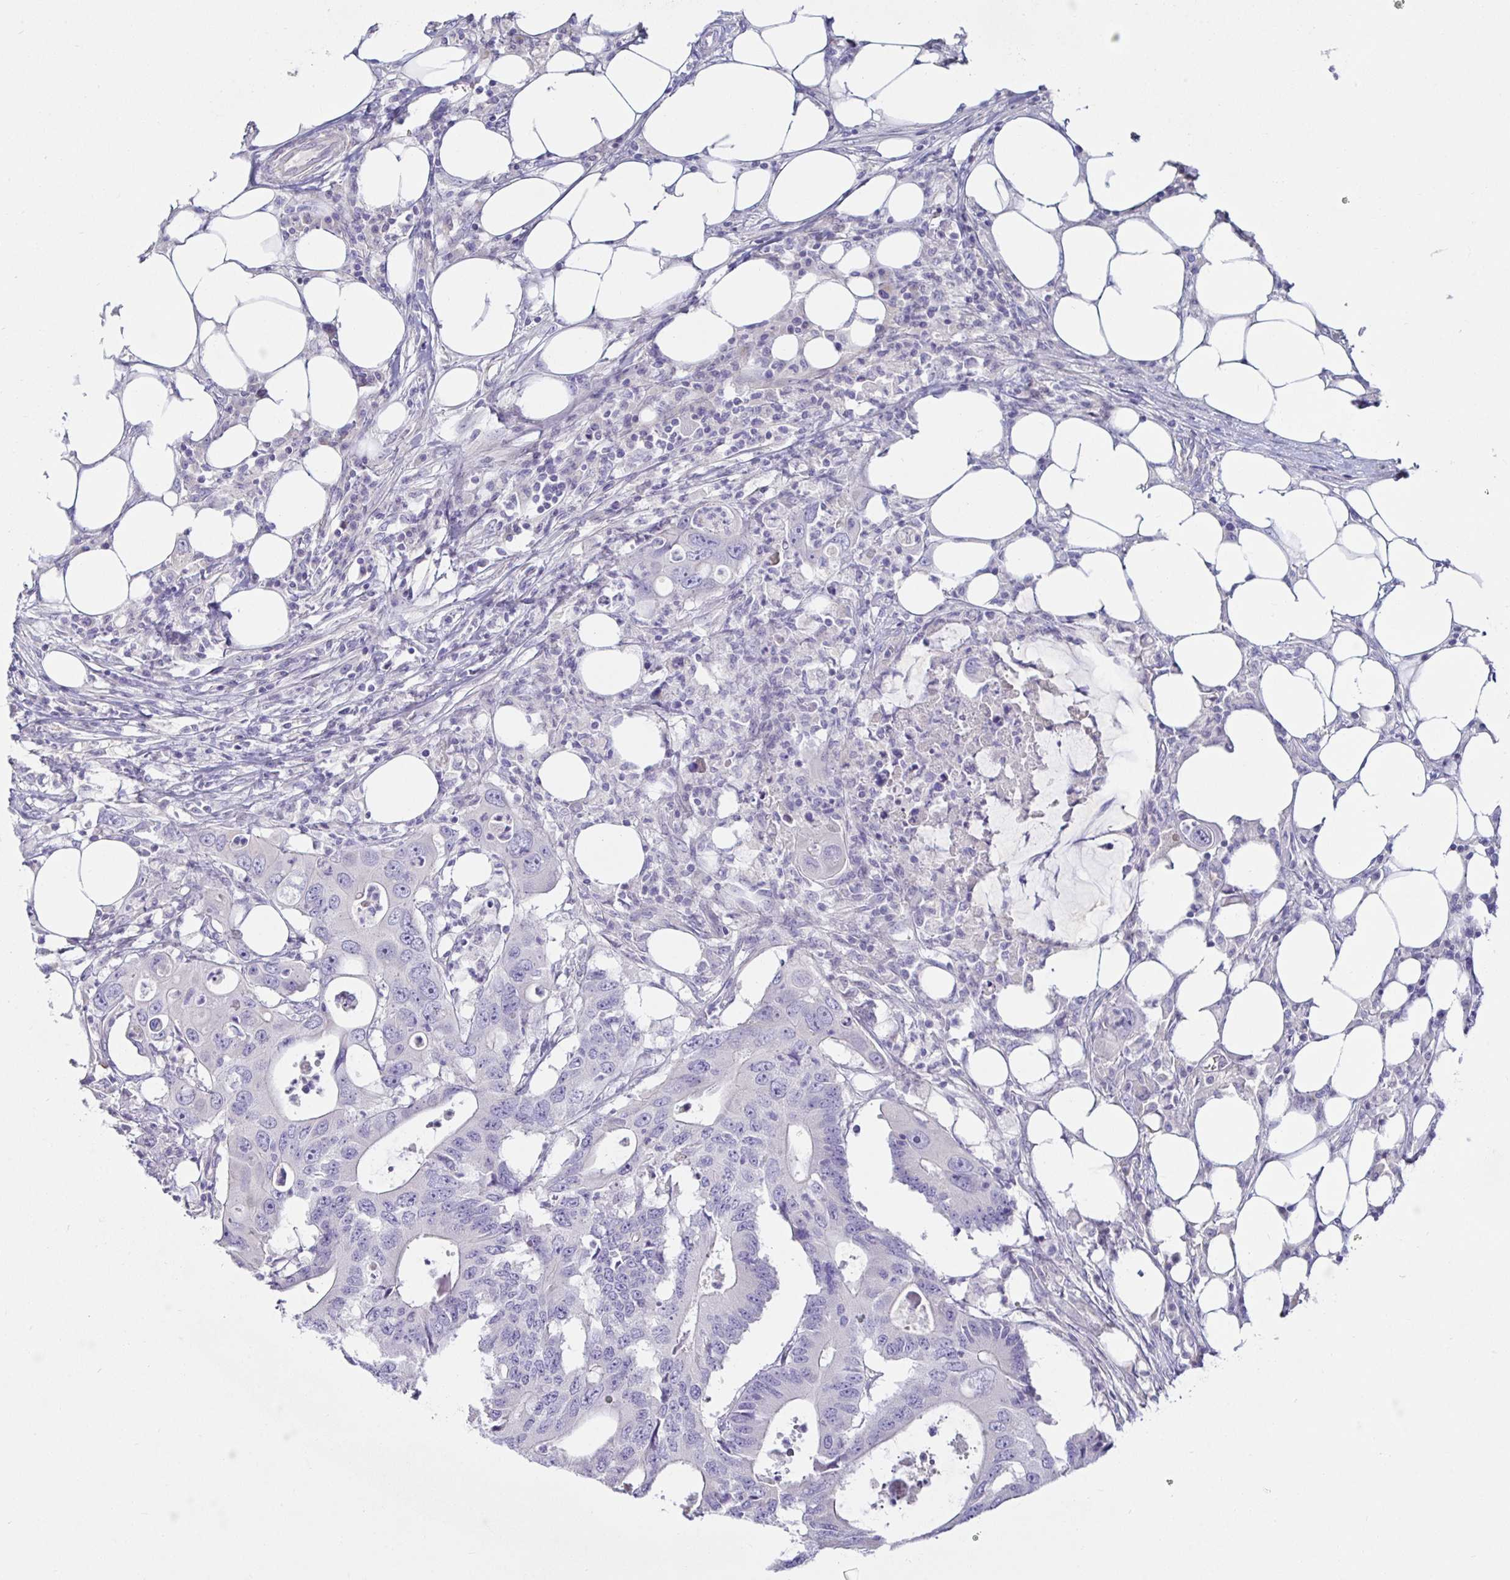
{"staining": {"intensity": "negative", "quantity": "none", "location": "none"}, "tissue": "colorectal cancer", "cell_type": "Tumor cells", "image_type": "cancer", "snomed": [{"axis": "morphology", "description": "Adenocarcinoma, NOS"}, {"axis": "topography", "description": "Colon"}], "caption": "Immunohistochemistry (IHC) of colorectal cancer (adenocarcinoma) shows no expression in tumor cells.", "gene": "SPAG4", "patient": {"sex": "male", "age": 71}}